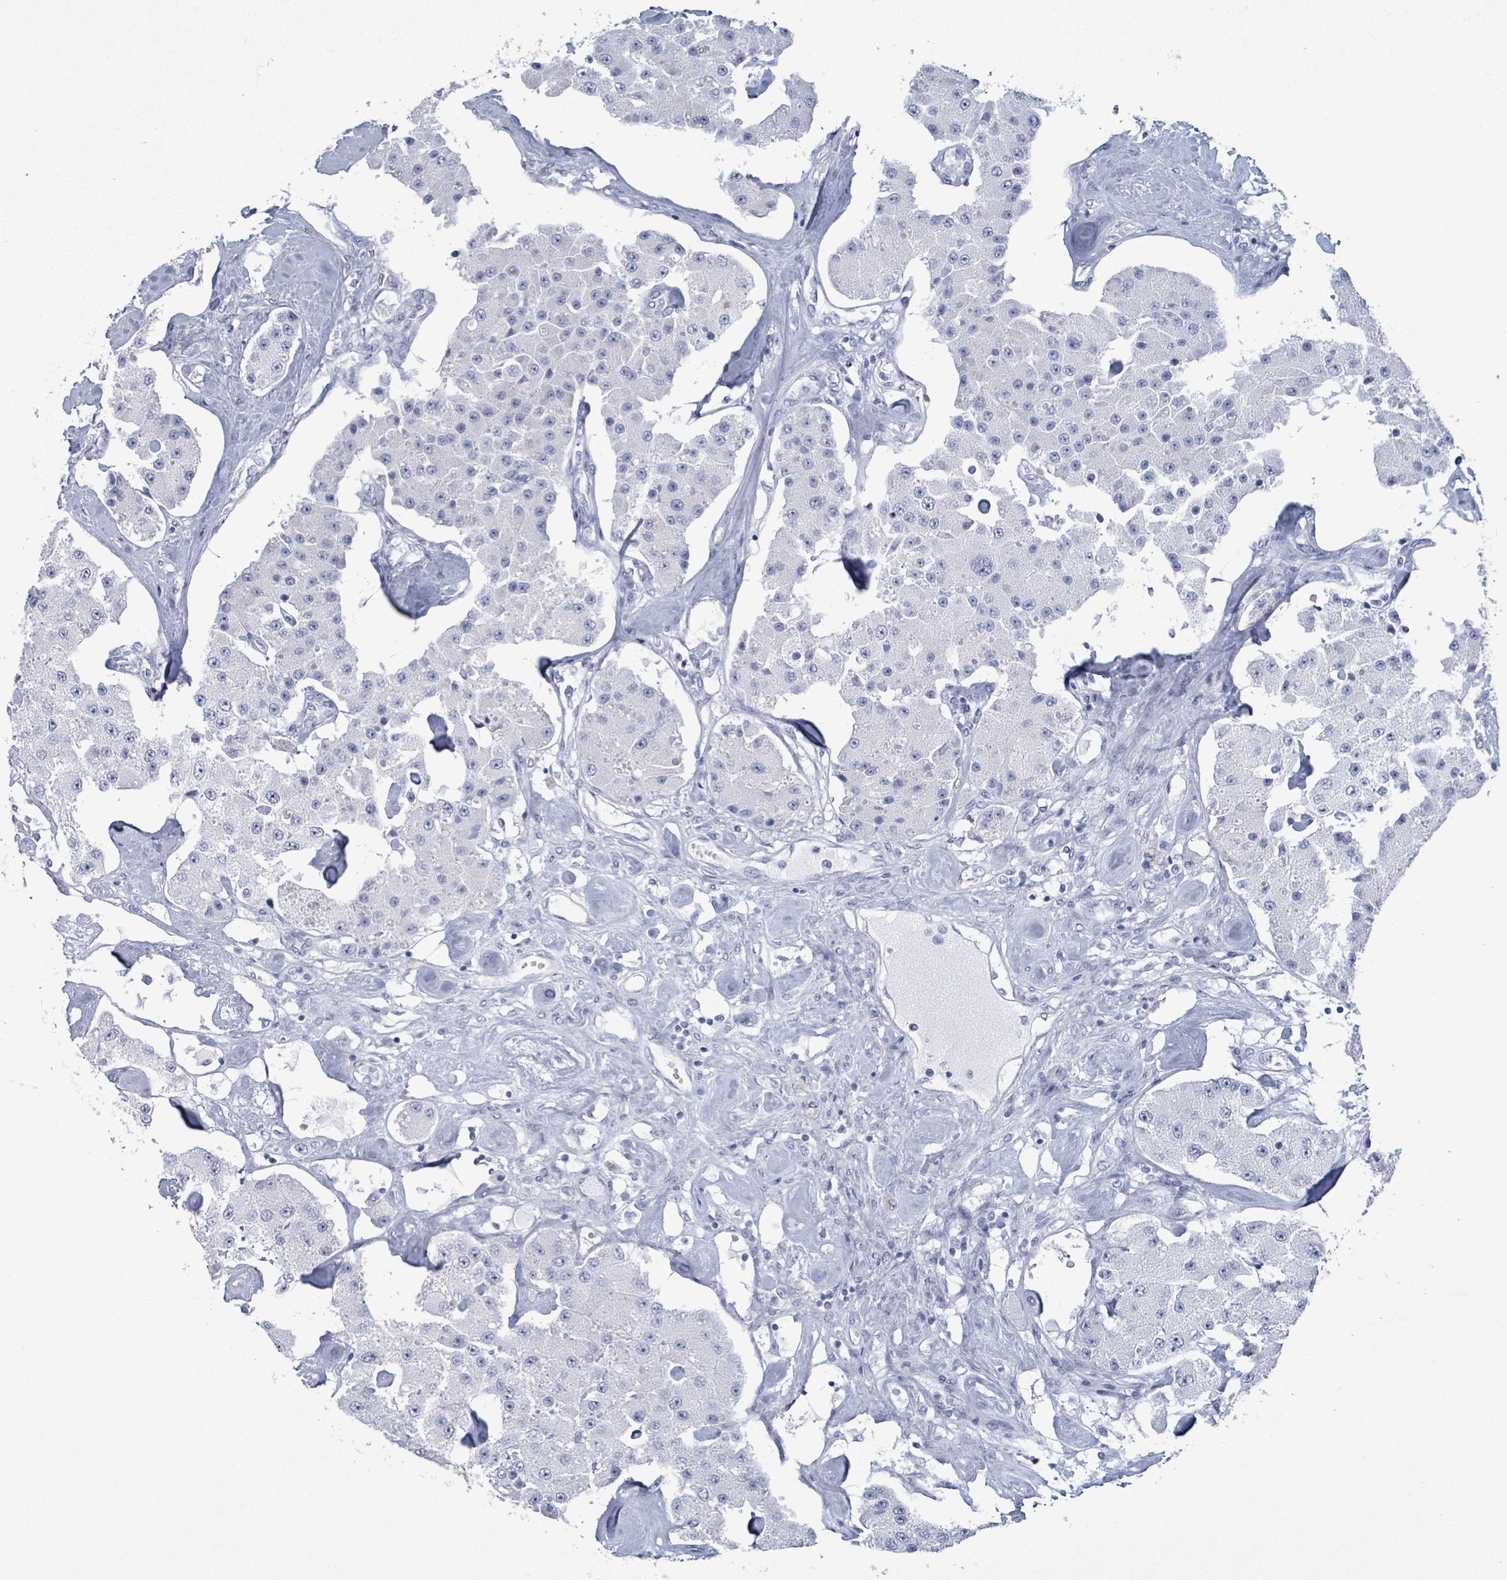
{"staining": {"intensity": "negative", "quantity": "none", "location": "none"}, "tissue": "carcinoid", "cell_type": "Tumor cells", "image_type": "cancer", "snomed": [{"axis": "morphology", "description": "Carcinoid, malignant, NOS"}, {"axis": "topography", "description": "Pancreas"}], "caption": "Tumor cells show no significant expression in carcinoid. (DAB (3,3'-diaminobenzidine) immunohistochemistry (IHC) with hematoxylin counter stain).", "gene": "NKX2-1", "patient": {"sex": "male", "age": 41}}